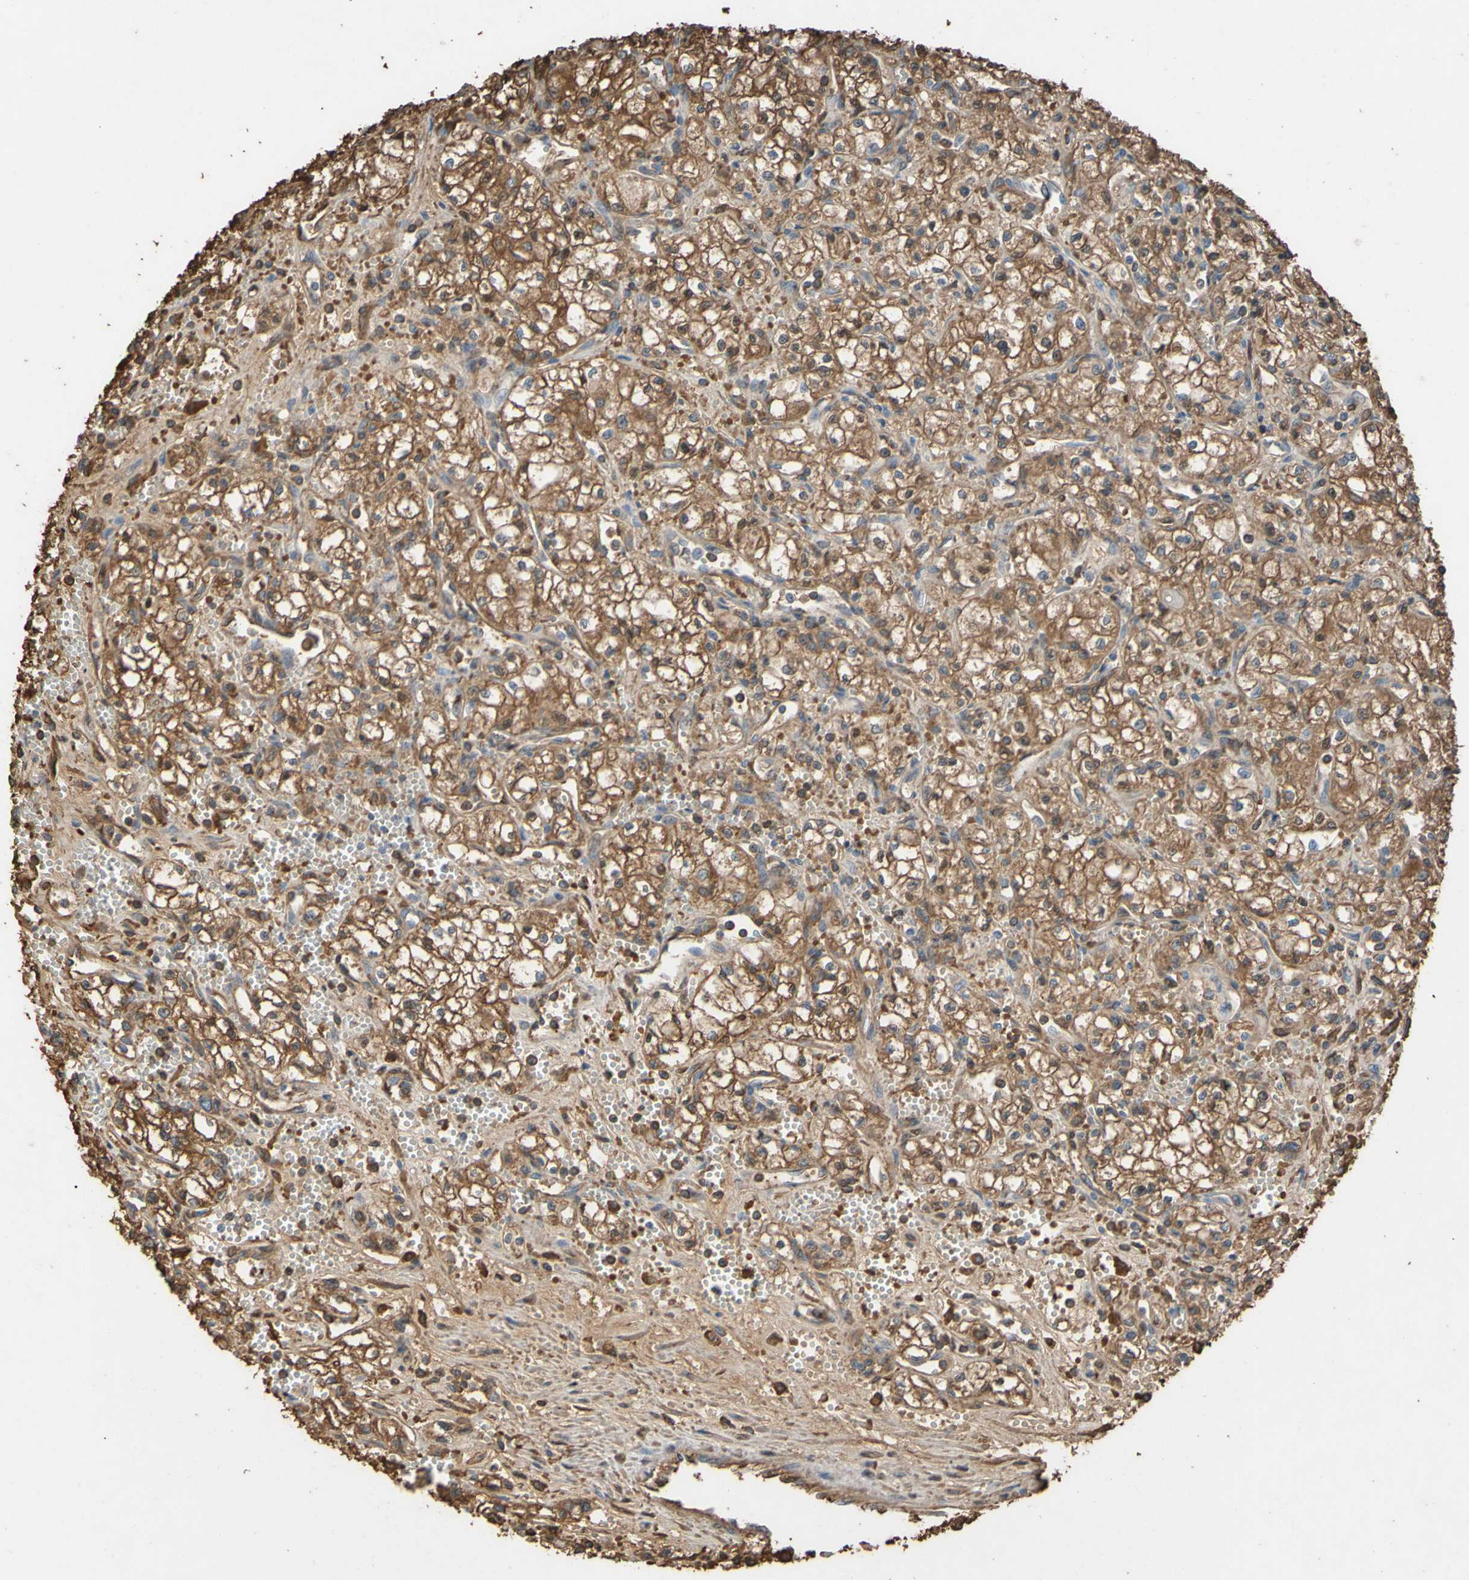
{"staining": {"intensity": "moderate", "quantity": "25%-75%", "location": "cytoplasmic/membranous"}, "tissue": "renal cancer", "cell_type": "Tumor cells", "image_type": "cancer", "snomed": [{"axis": "morphology", "description": "Normal tissue, NOS"}, {"axis": "morphology", "description": "Adenocarcinoma, NOS"}, {"axis": "topography", "description": "Kidney"}], "caption": "This micrograph reveals IHC staining of human renal cancer (adenocarcinoma), with medium moderate cytoplasmic/membranous staining in approximately 25%-75% of tumor cells.", "gene": "PTGDS", "patient": {"sex": "male", "age": 59}}